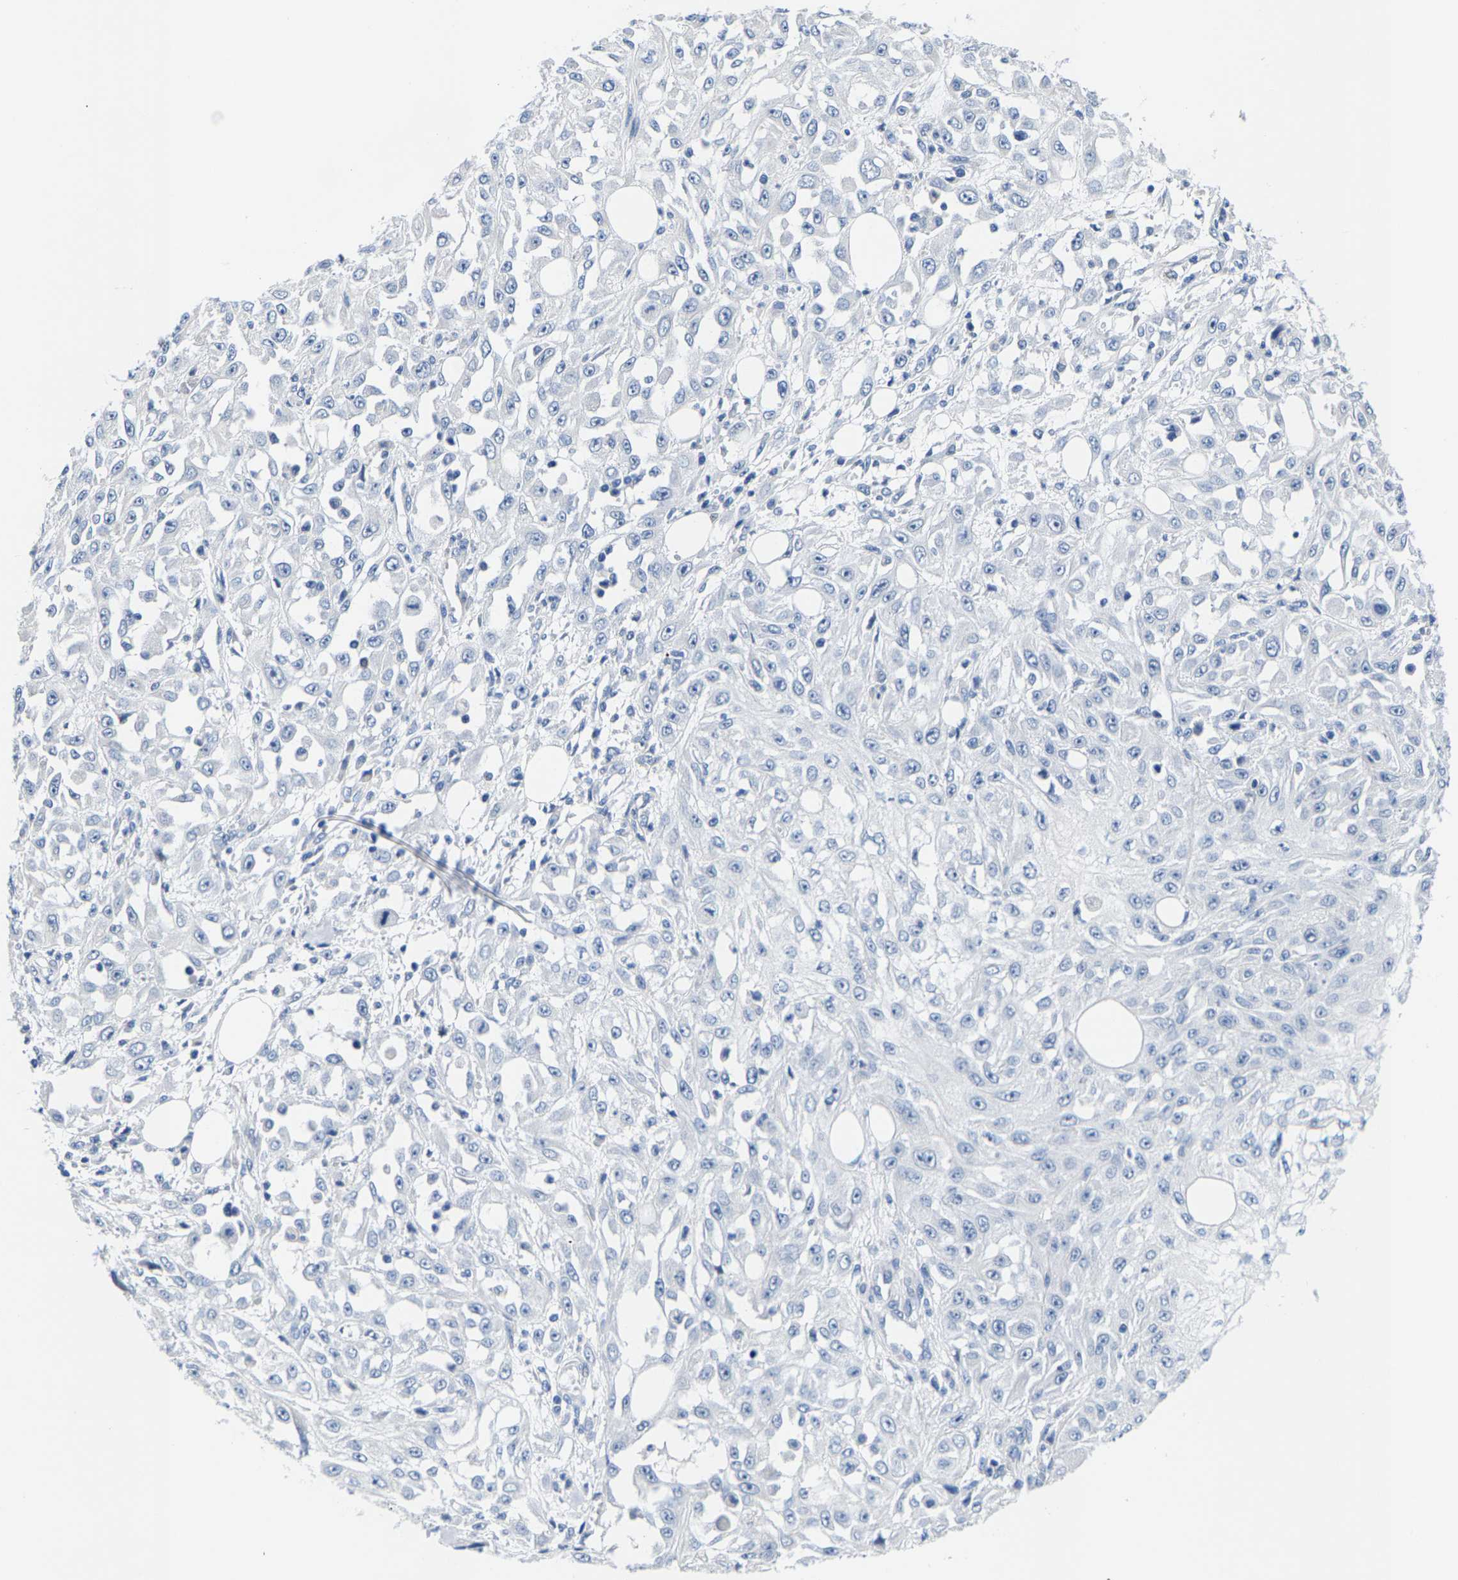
{"staining": {"intensity": "negative", "quantity": "none", "location": "none"}, "tissue": "skin cancer", "cell_type": "Tumor cells", "image_type": "cancer", "snomed": [{"axis": "morphology", "description": "Squamous cell carcinoma, NOS"}, {"axis": "morphology", "description": "Squamous cell carcinoma, metastatic, NOS"}, {"axis": "topography", "description": "Skin"}, {"axis": "topography", "description": "Lymph node"}], "caption": "Tumor cells are negative for protein expression in human skin cancer (squamous cell carcinoma).", "gene": "KLHL1", "patient": {"sex": "male", "age": 75}}